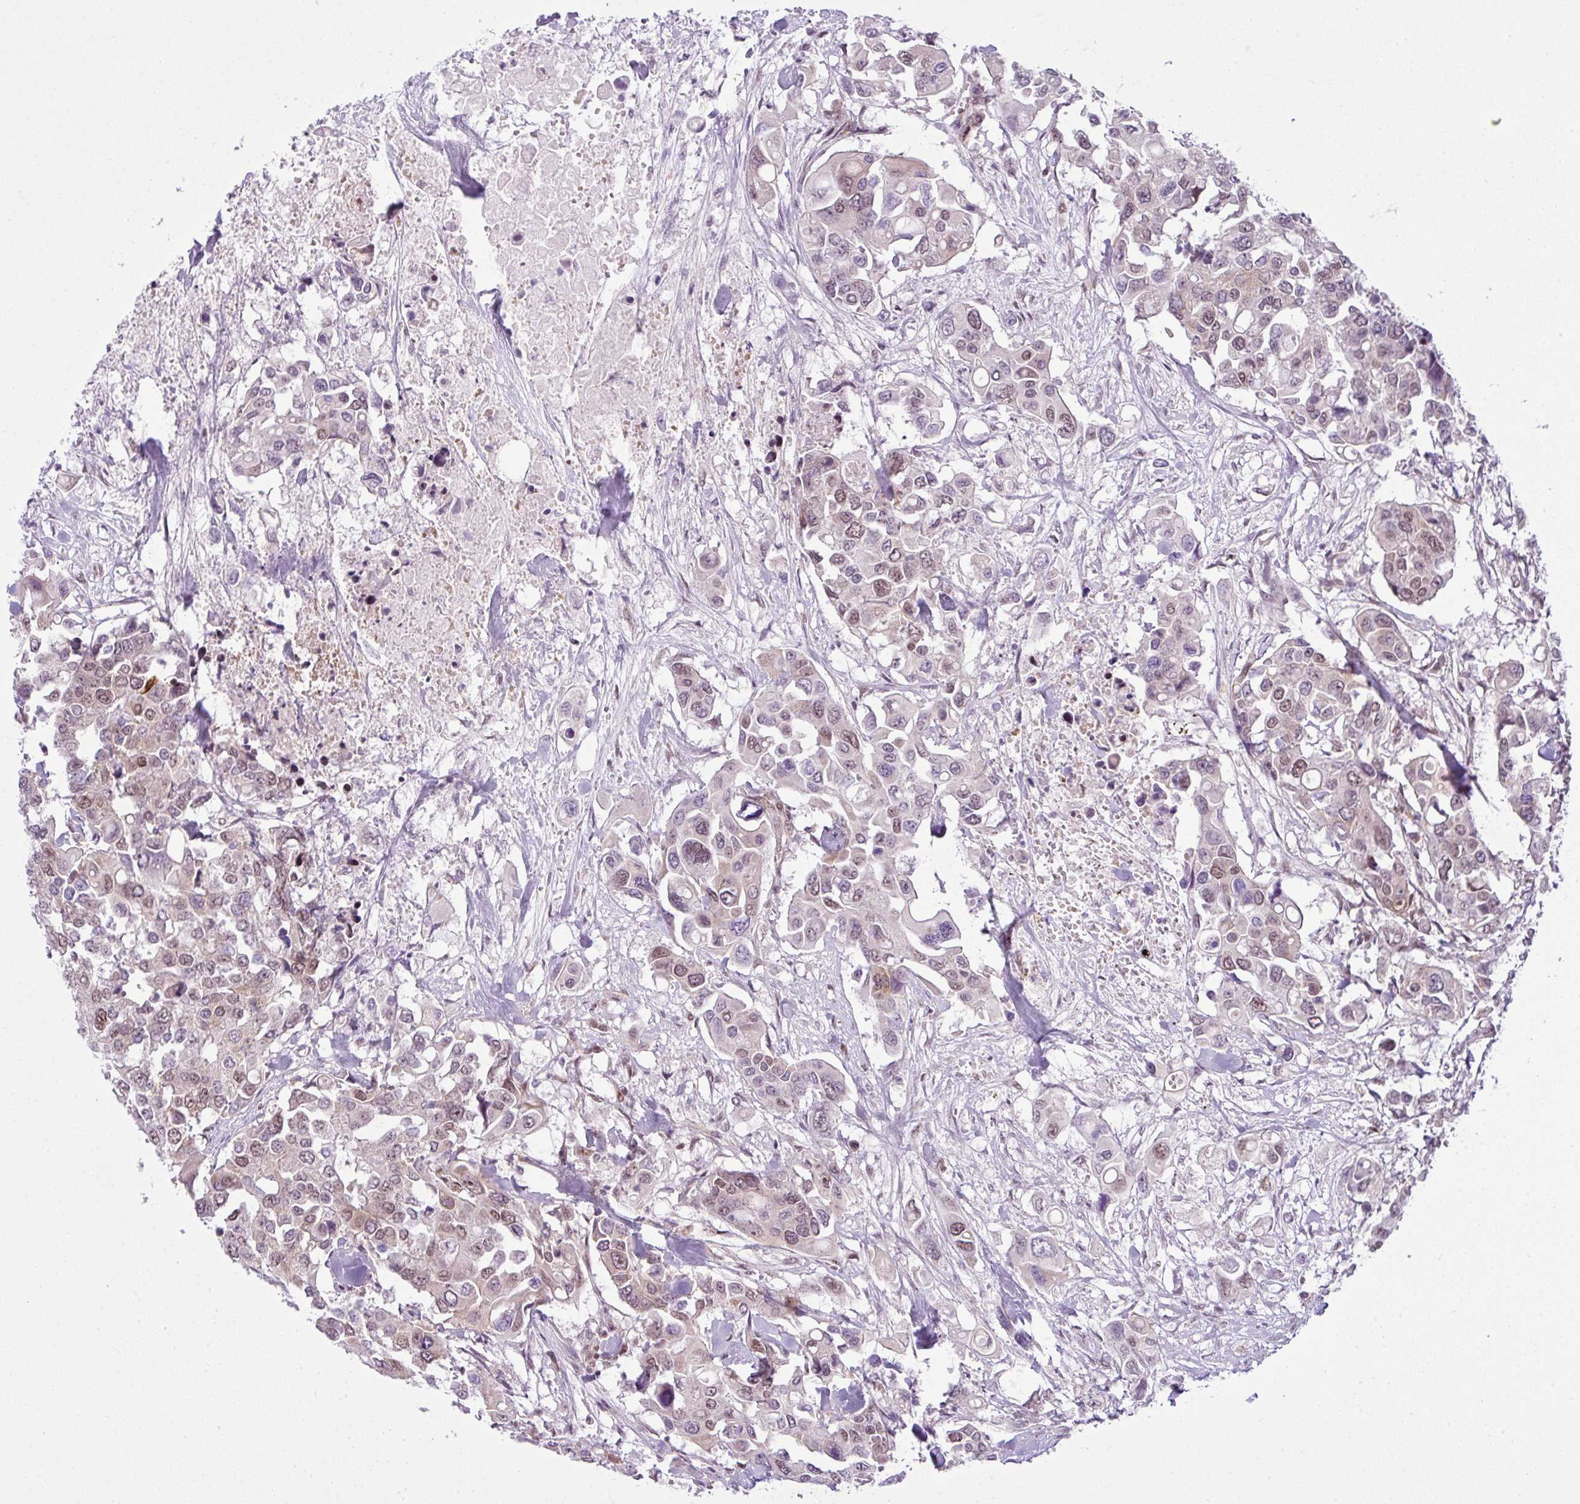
{"staining": {"intensity": "weak", "quantity": ">75%", "location": "nuclear"}, "tissue": "colorectal cancer", "cell_type": "Tumor cells", "image_type": "cancer", "snomed": [{"axis": "morphology", "description": "Adenocarcinoma, NOS"}, {"axis": "topography", "description": "Colon"}], "caption": "Tumor cells demonstrate low levels of weak nuclear expression in approximately >75% of cells in human adenocarcinoma (colorectal).", "gene": "ARL6IP4", "patient": {"sex": "male", "age": 77}}